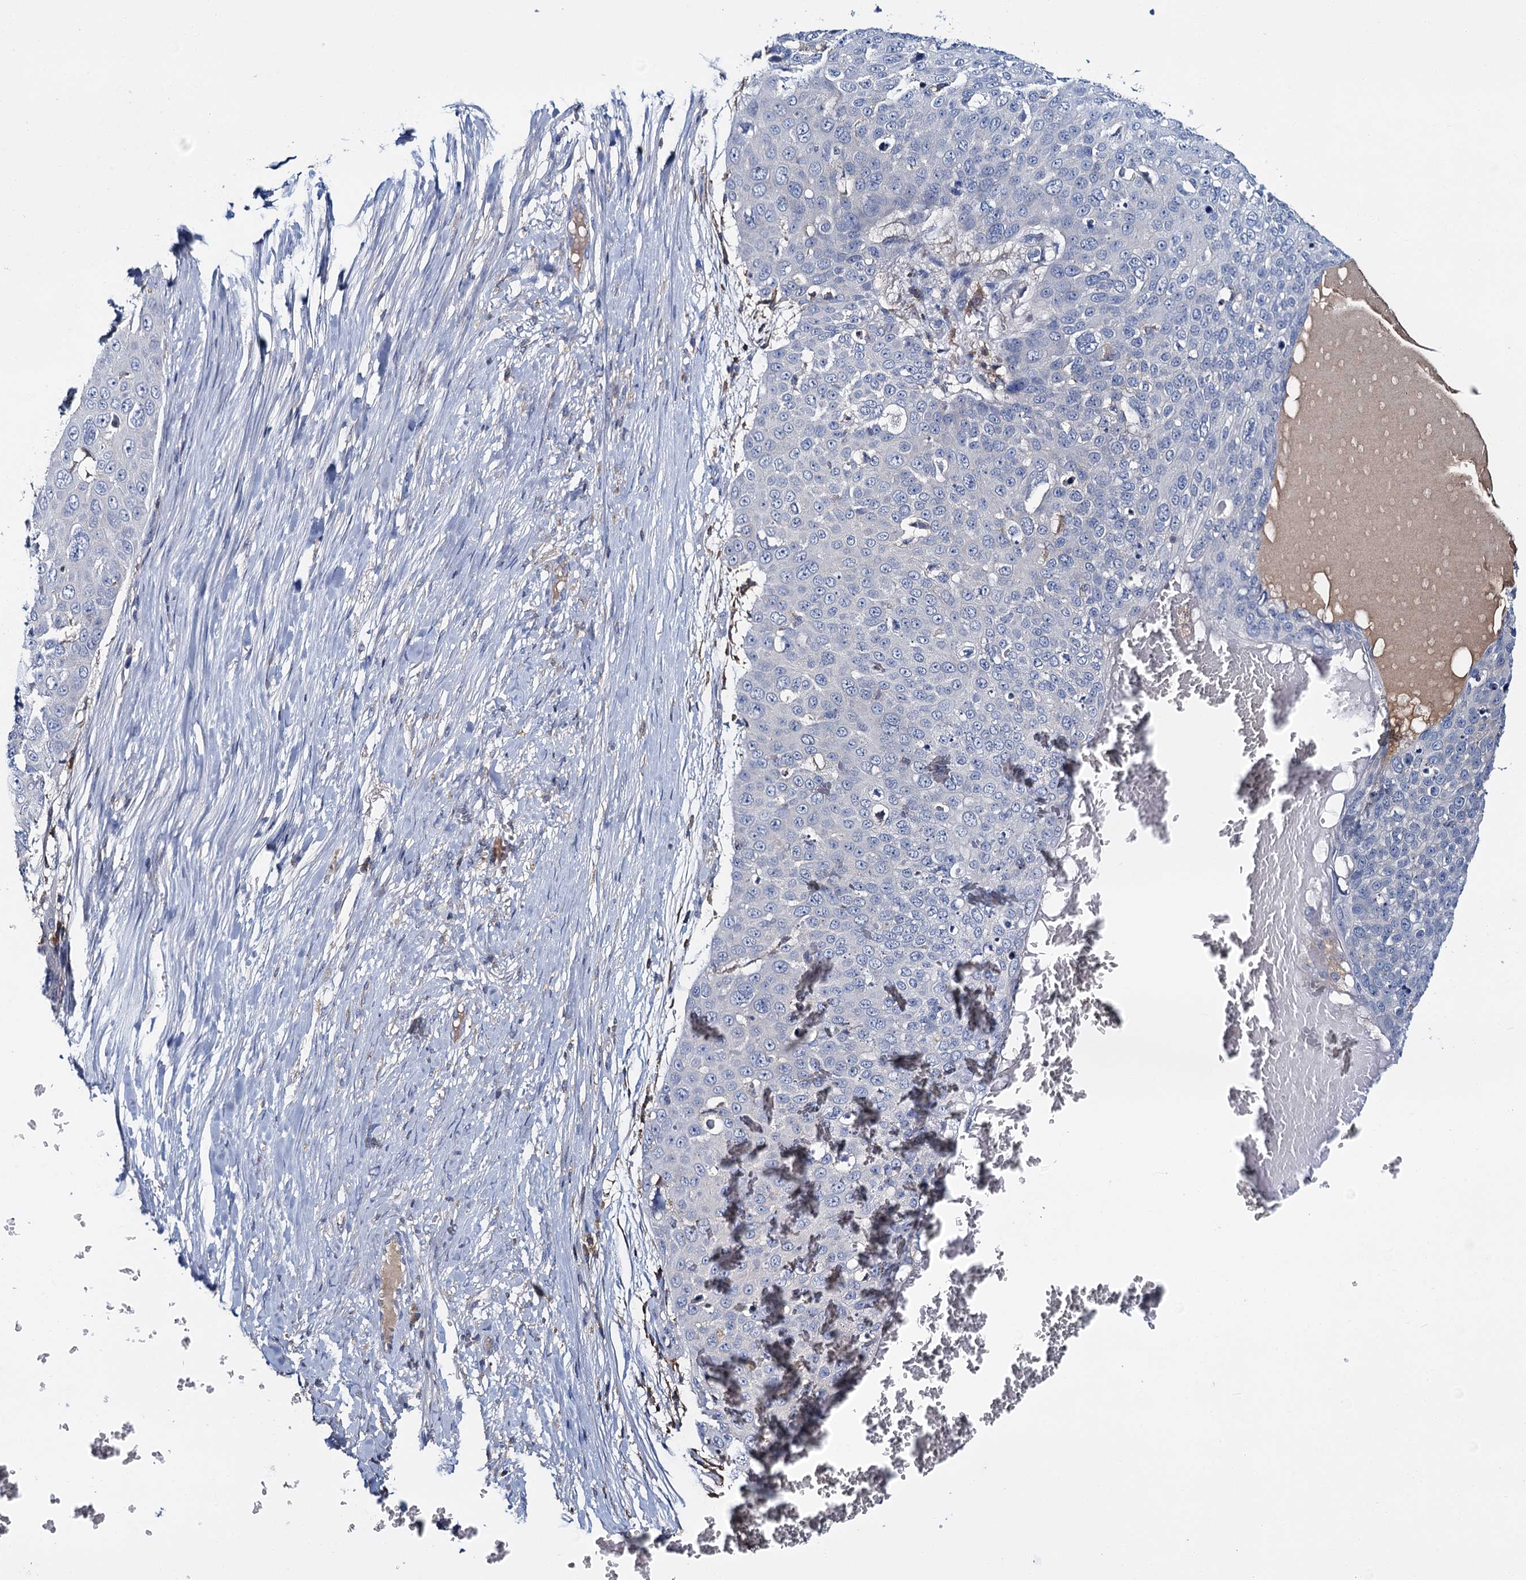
{"staining": {"intensity": "negative", "quantity": "none", "location": "none"}, "tissue": "skin cancer", "cell_type": "Tumor cells", "image_type": "cancer", "snomed": [{"axis": "morphology", "description": "Squamous cell carcinoma, NOS"}, {"axis": "topography", "description": "Skin"}], "caption": "Immunohistochemical staining of skin cancer reveals no significant positivity in tumor cells.", "gene": "FGFR2", "patient": {"sex": "male", "age": 71}}